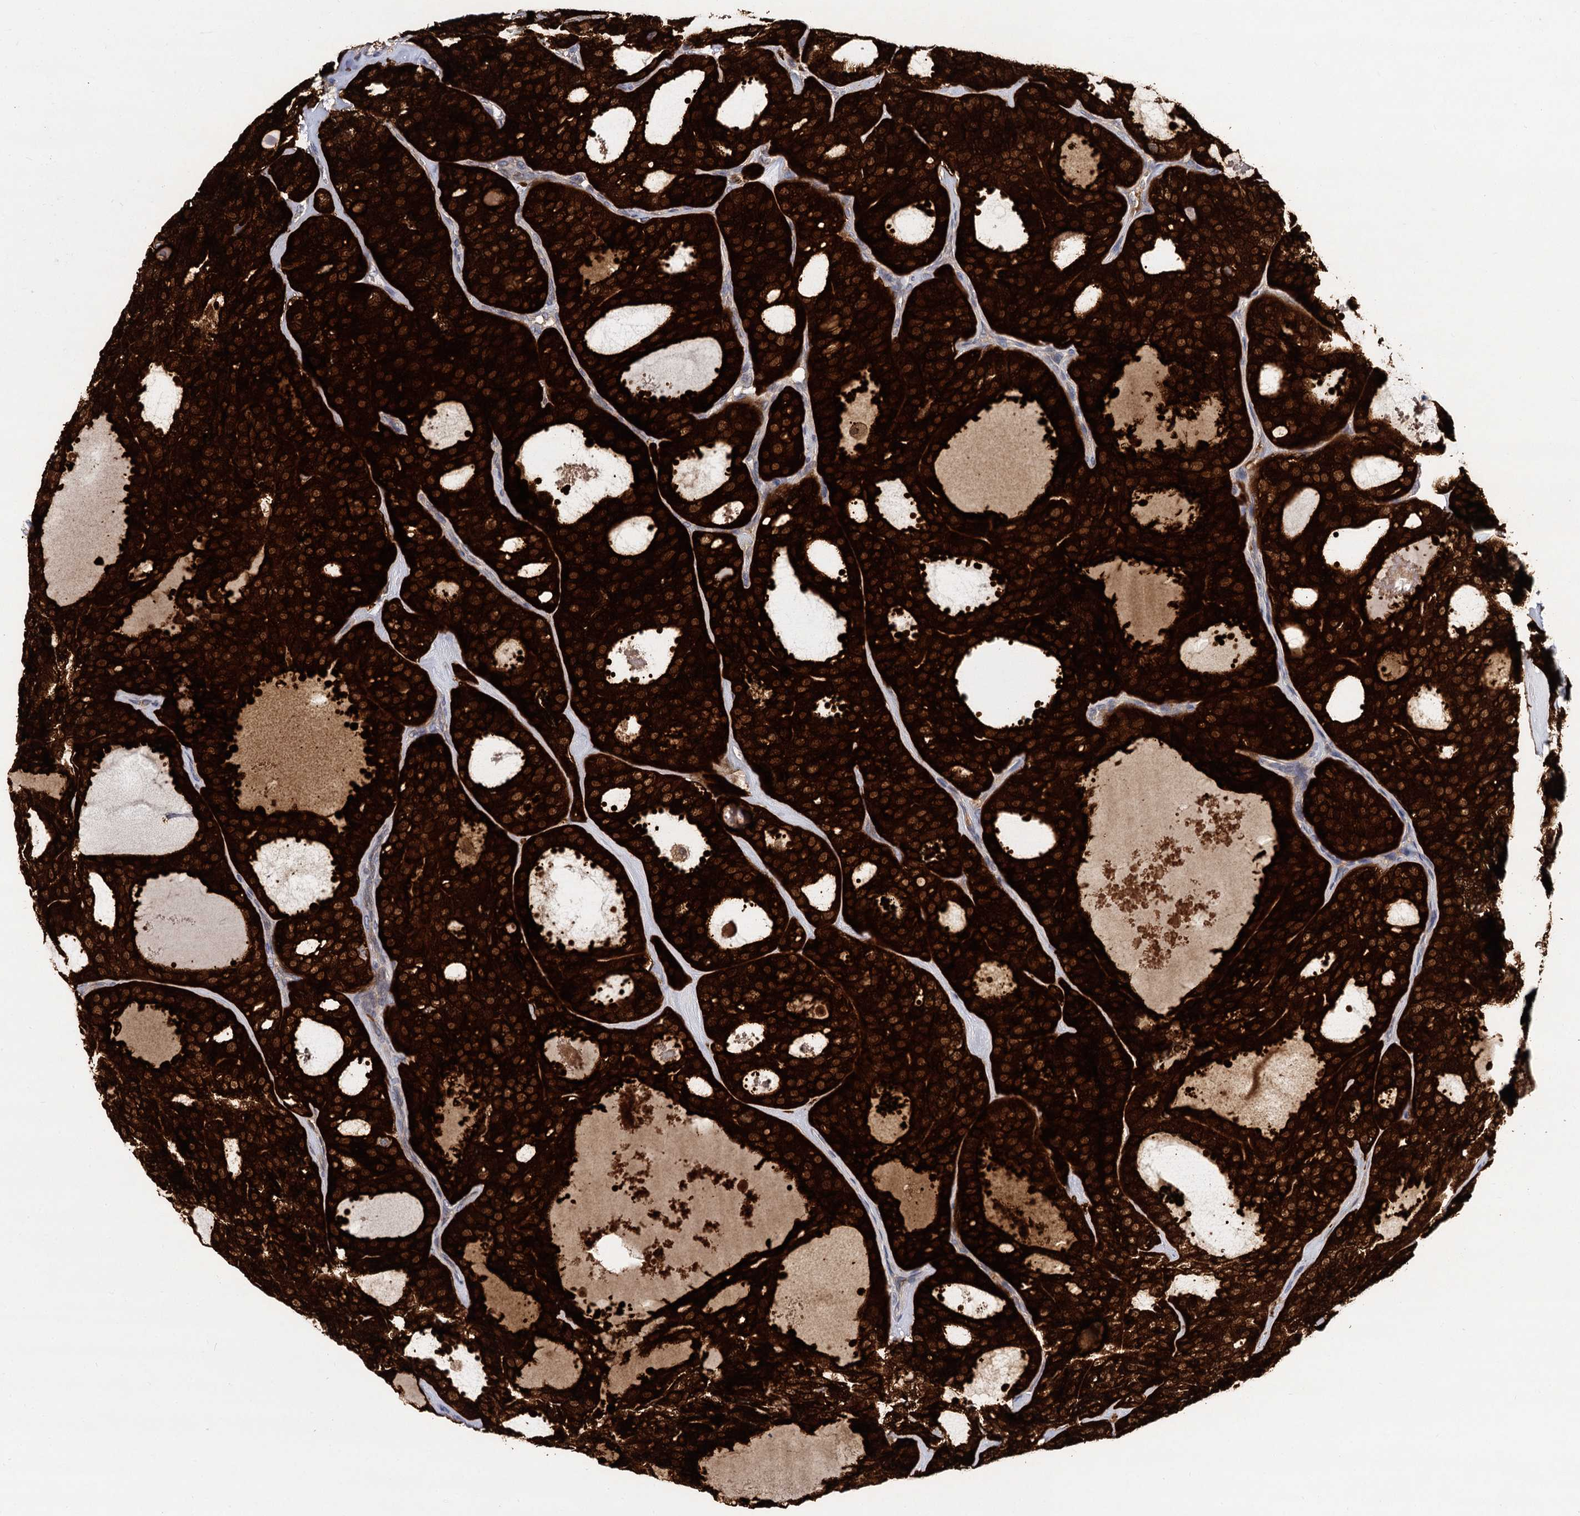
{"staining": {"intensity": "strong", "quantity": ">75%", "location": "cytoplasmic/membranous"}, "tissue": "thyroid cancer", "cell_type": "Tumor cells", "image_type": "cancer", "snomed": [{"axis": "morphology", "description": "Follicular adenoma carcinoma, NOS"}, {"axis": "topography", "description": "Thyroid gland"}], "caption": "An IHC photomicrograph of tumor tissue is shown. Protein staining in brown labels strong cytoplasmic/membranous positivity in thyroid cancer (follicular adenoma carcinoma) within tumor cells.", "gene": "GCLC", "patient": {"sex": "male", "age": 75}}